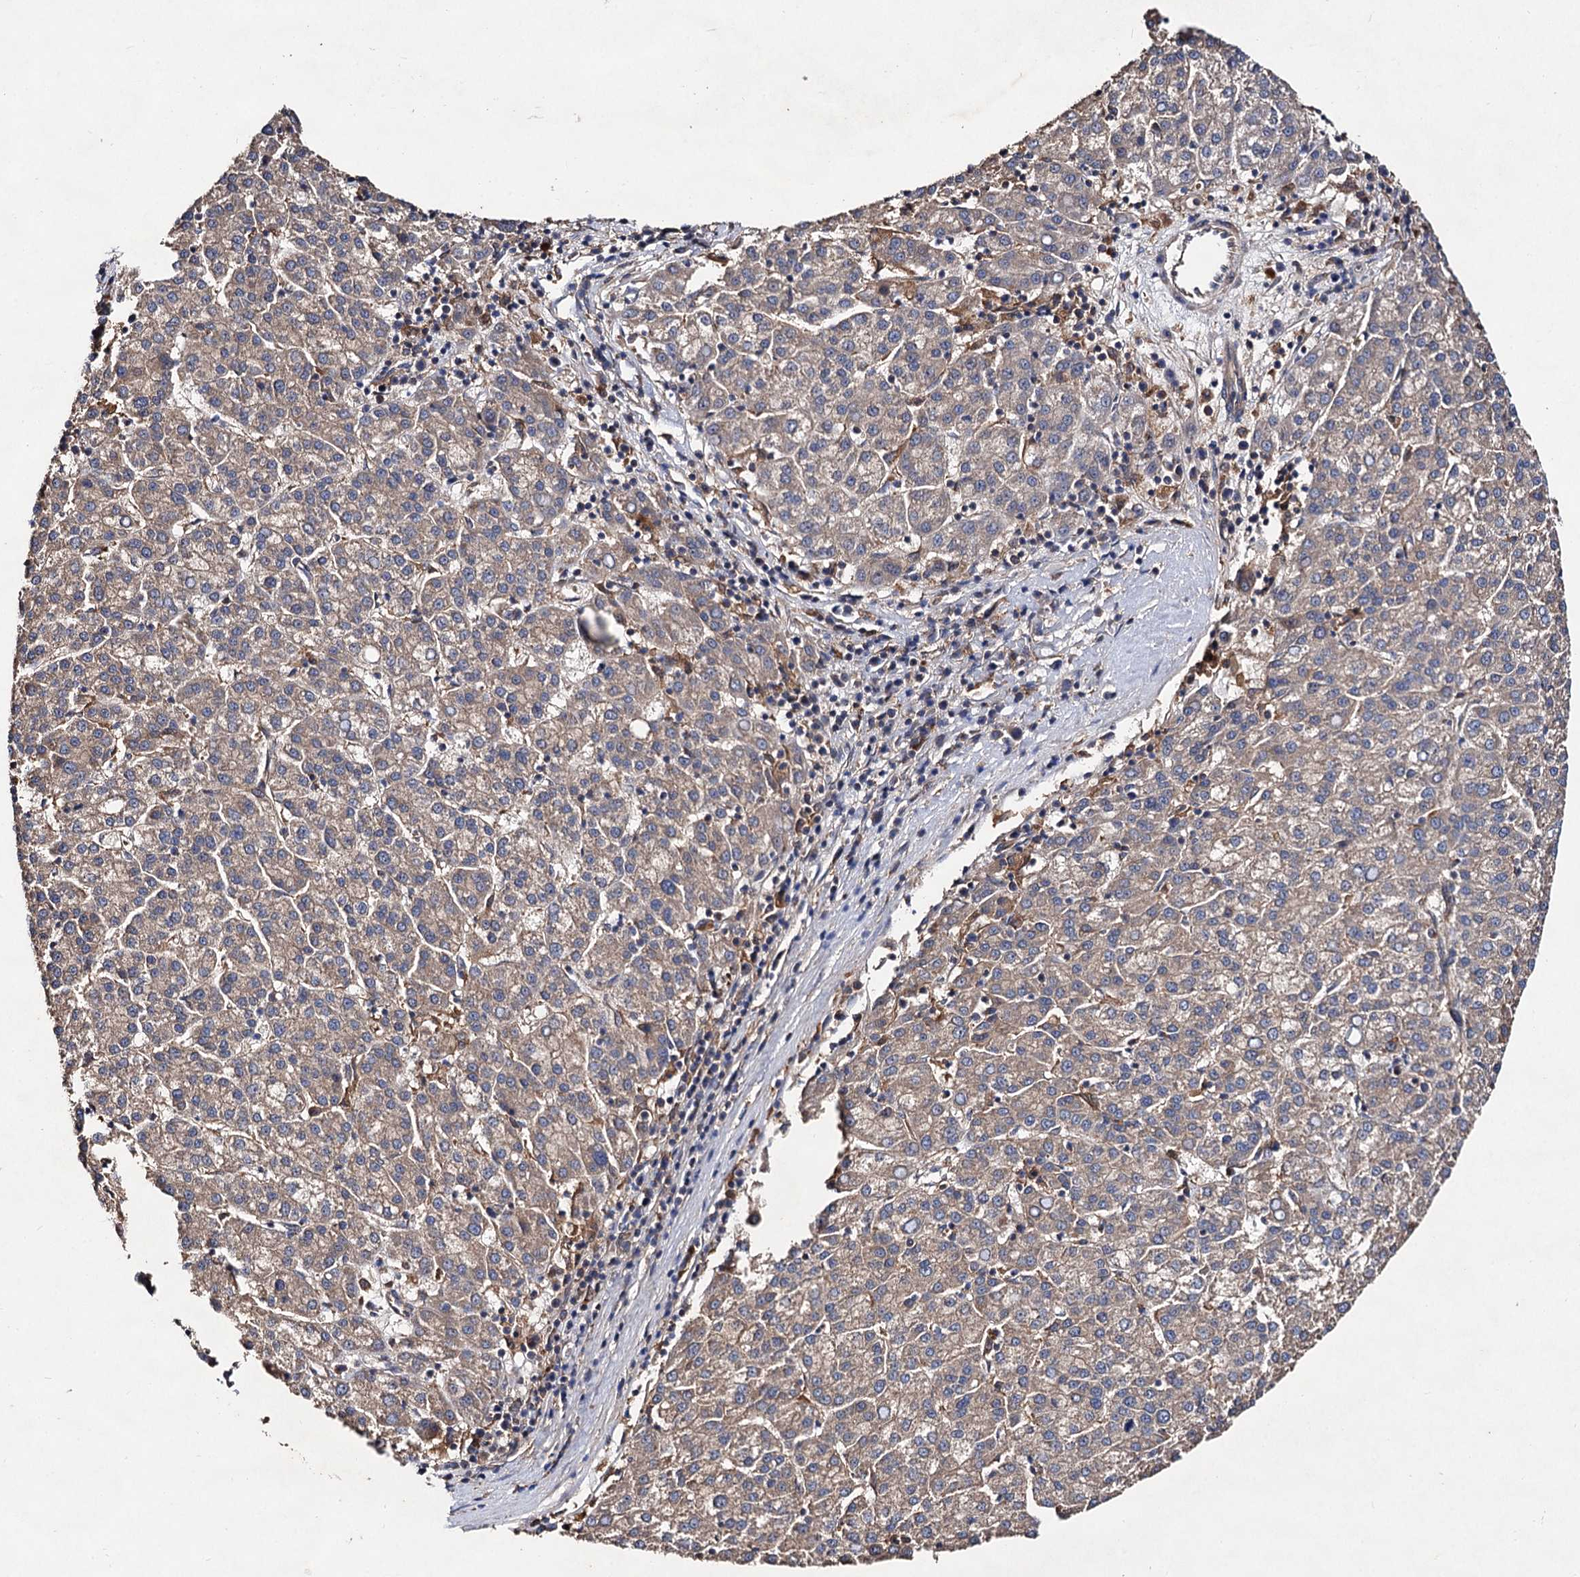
{"staining": {"intensity": "weak", "quantity": "25%-75%", "location": "cytoplasmic/membranous"}, "tissue": "liver cancer", "cell_type": "Tumor cells", "image_type": "cancer", "snomed": [{"axis": "morphology", "description": "Carcinoma, Hepatocellular, NOS"}, {"axis": "topography", "description": "Liver"}], "caption": "Tumor cells reveal weak cytoplasmic/membranous positivity in approximately 25%-75% of cells in liver cancer (hepatocellular carcinoma).", "gene": "VPS29", "patient": {"sex": "female", "age": 58}}